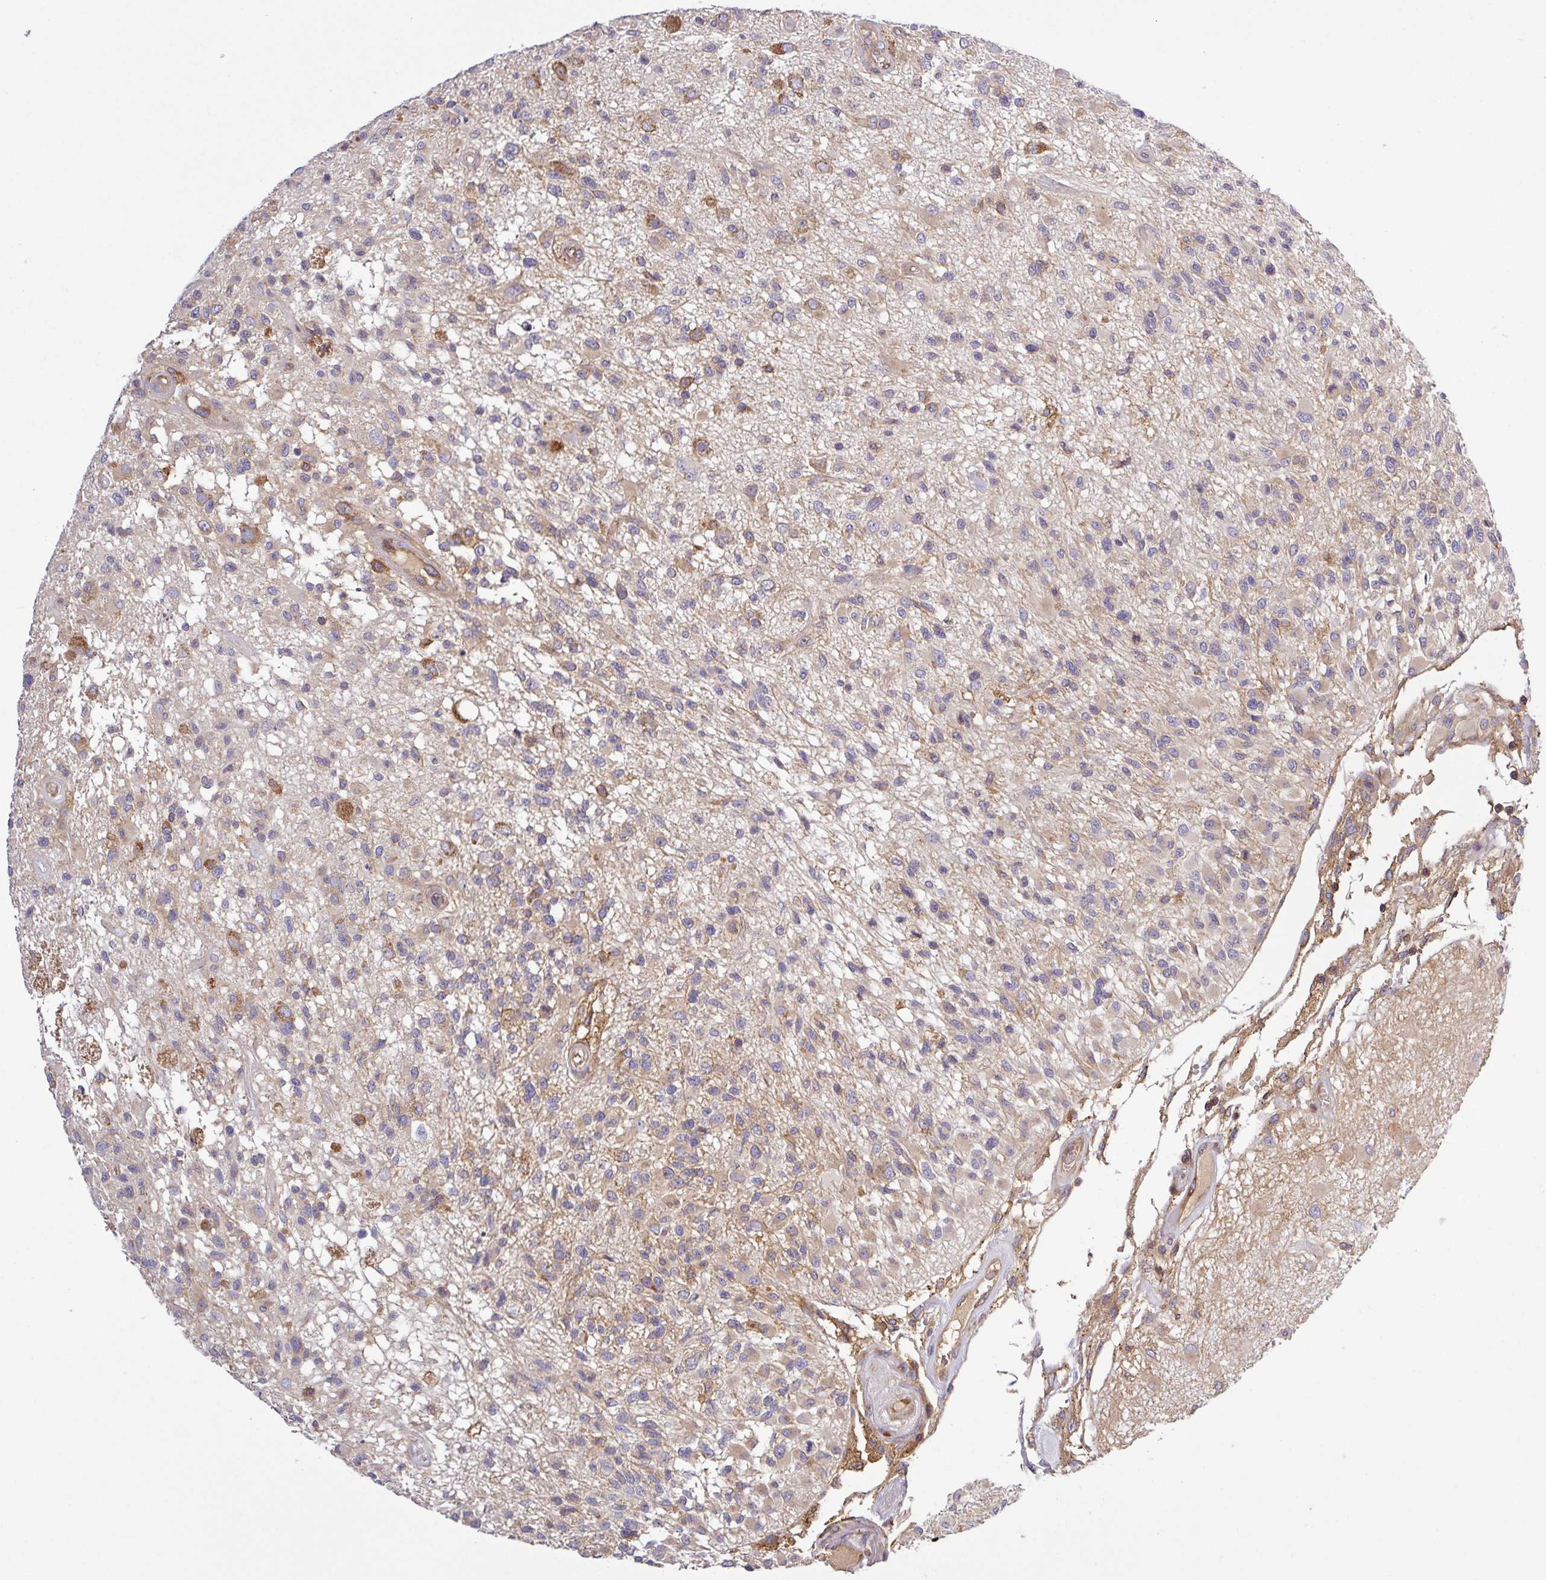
{"staining": {"intensity": "negative", "quantity": "none", "location": "none"}, "tissue": "glioma", "cell_type": "Tumor cells", "image_type": "cancer", "snomed": [{"axis": "morphology", "description": "Glioma, malignant, High grade"}, {"axis": "morphology", "description": "Glioblastoma, NOS"}, {"axis": "topography", "description": "Brain"}], "caption": "There is no significant positivity in tumor cells of glioma.", "gene": "LRRC74B", "patient": {"sex": "male", "age": 60}}